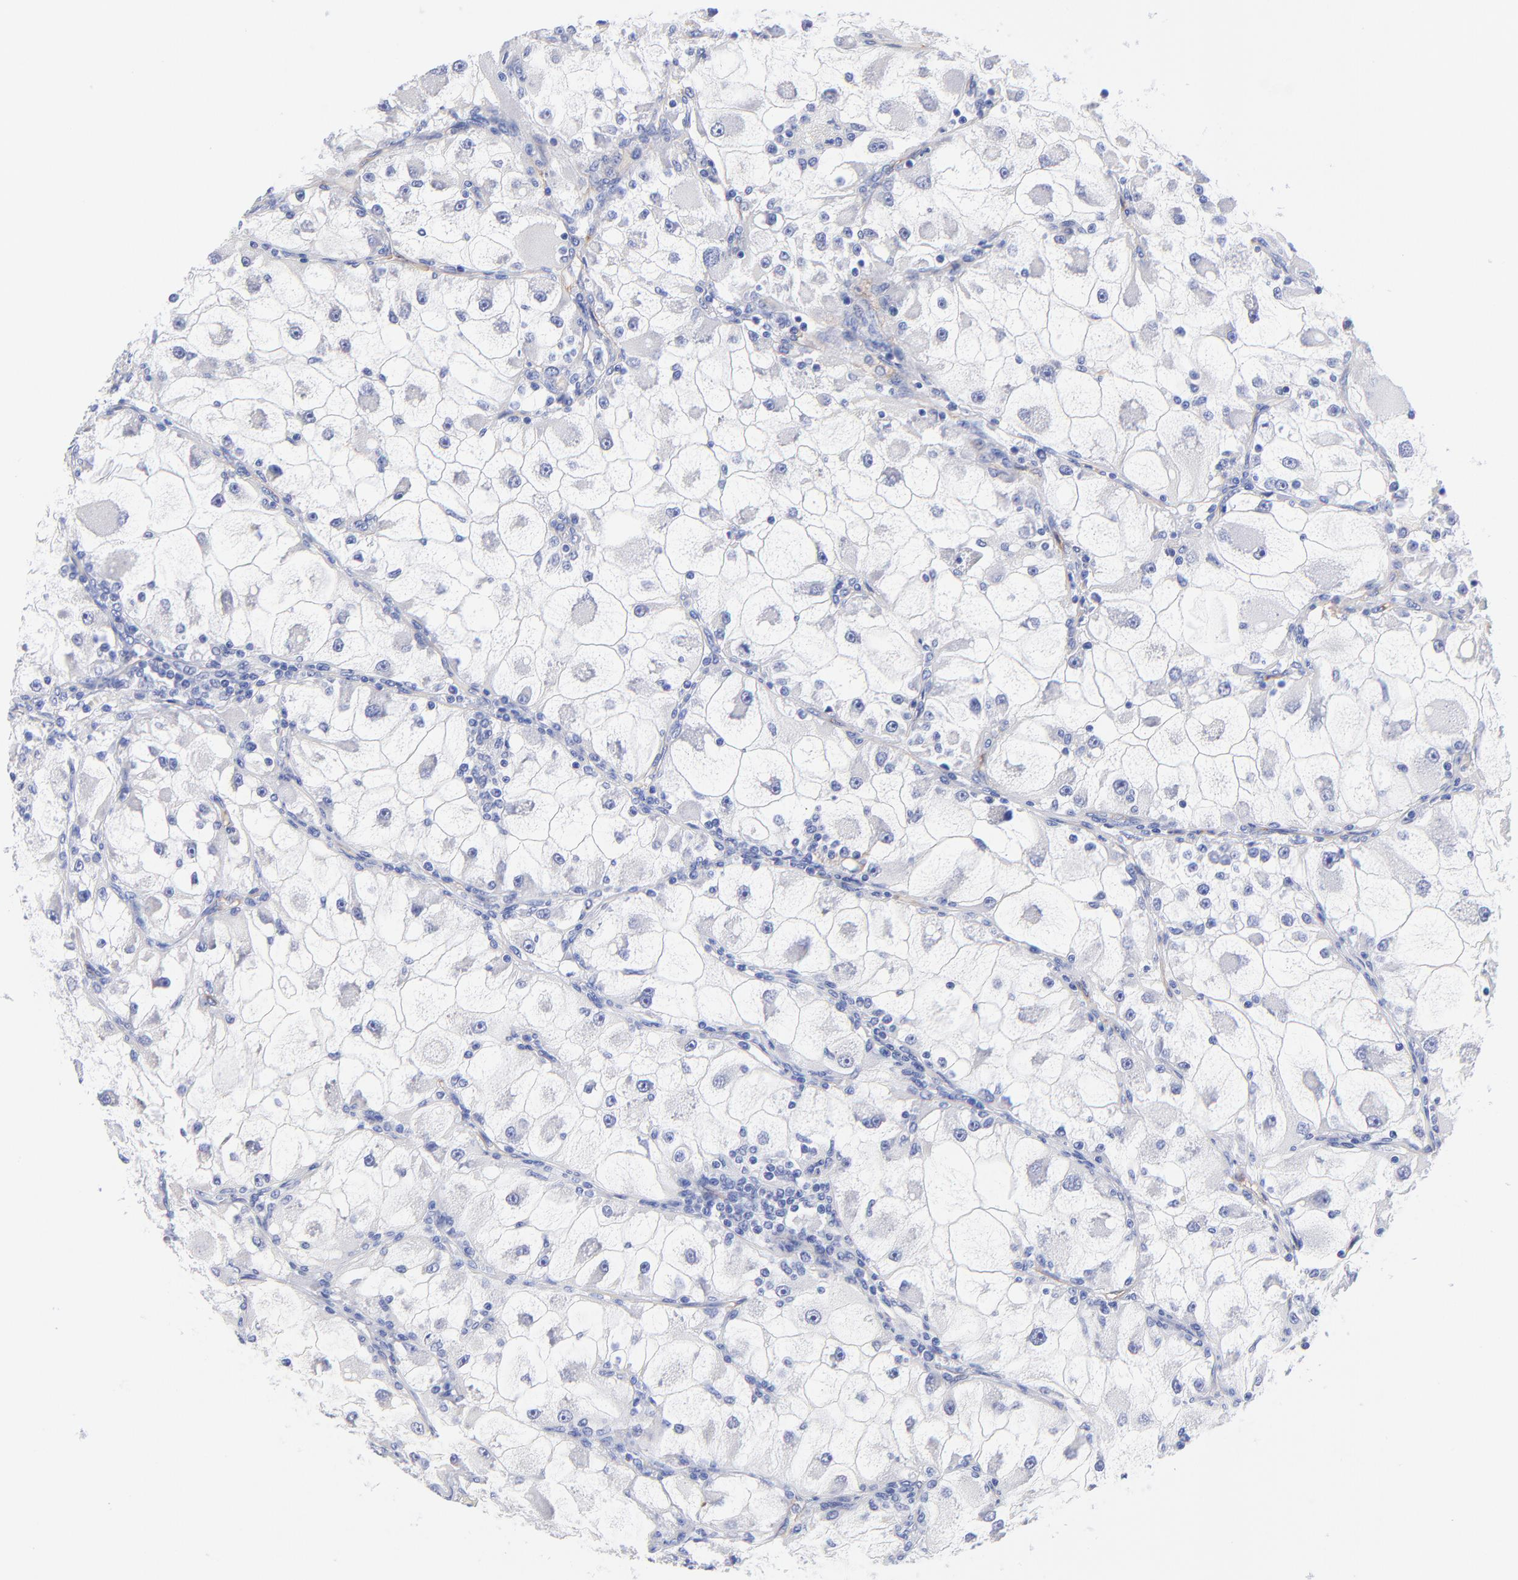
{"staining": {"intensity": "negative", "quantity": "none", "location": "none"}, "tissue": "renal cancer", "cell_type": "Tumor cells", "image_type": "cancer", "snomed": [{"axis": "morphology", "description": "Adenocarcinoma, NOS"}, {"axis": "topography", "description": "Kidney"}], "caption": "DAB immunohistochemical staining of adenocarcinoma (renal) displays no significant staining in tumor cells. (Immunohistochemistry (ihc), brightfield microscopy, high magnification).", "gene": "SLC44A2", "patient": {"sex": "female", "age": 73}}